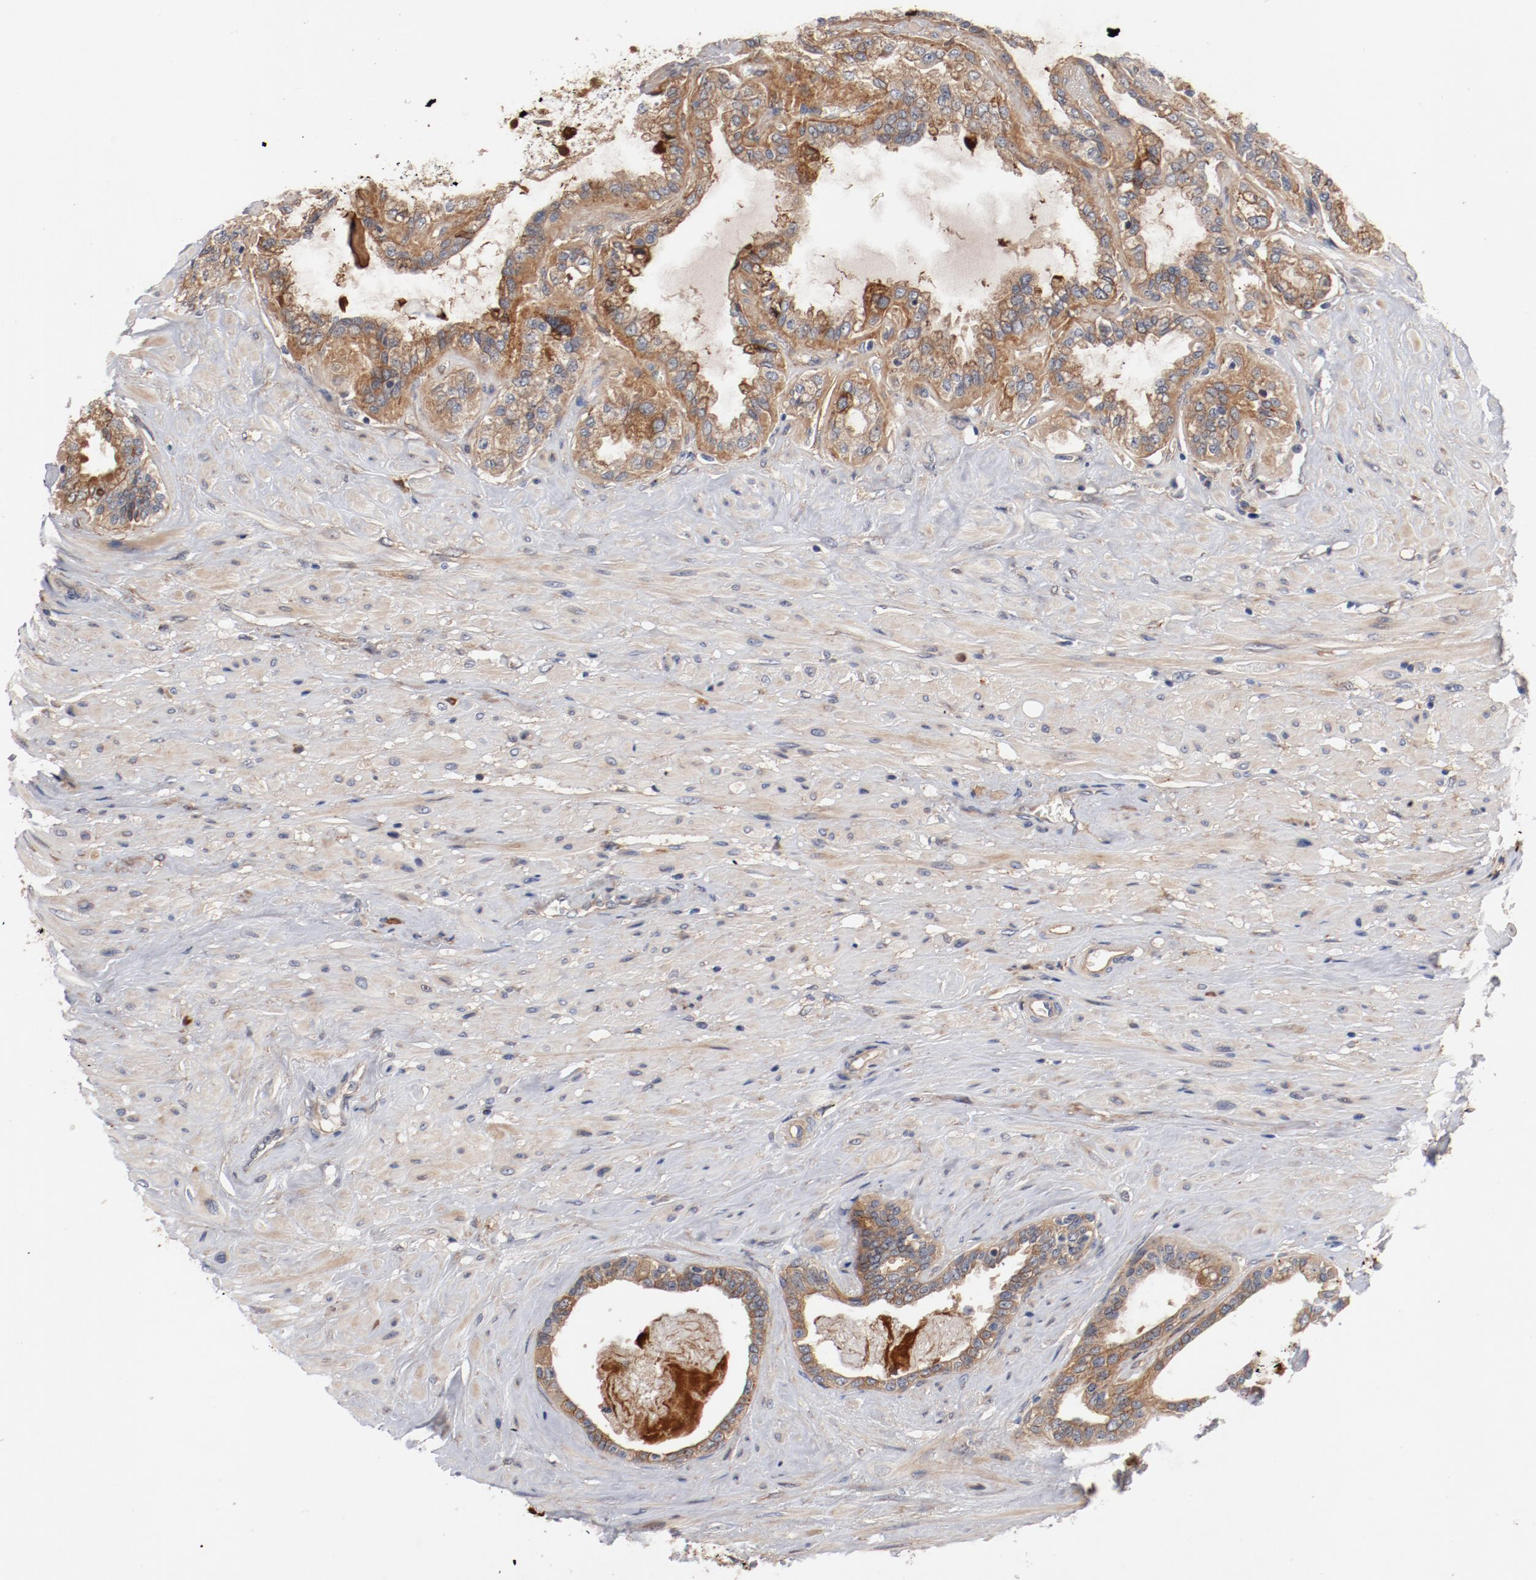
{"staining": {"intensity": "moderate", "quantity": ">75%", "location": "cytoplasmic/membranous"}, "tissue": "seminal vesicle", "cell_type": "Glandular cells", "image_type": "normal", "snomed": [{"axis": "morphology", "description": "Normal tissue, NOS"}, {"axis": "morphology", "description": "Inflammation, NOS"}, {"axis": "topography", "description": "Urinary bladder"}, {"axis": "topography", "description": "Prostate"}, {"axis": "topography", "description": "Seminal veicle"}], "caption": "Immunohistochemistry (DAB (3,3'-diaminobenzidine)) staining of unremarkable human seminal vesicle exhibits moderate cytoplasmic/membranous protein positivity in approximately >75% of glandular cells.", "gene": "PITPNM2", "patient": {"sex": "male", "age": 82}}